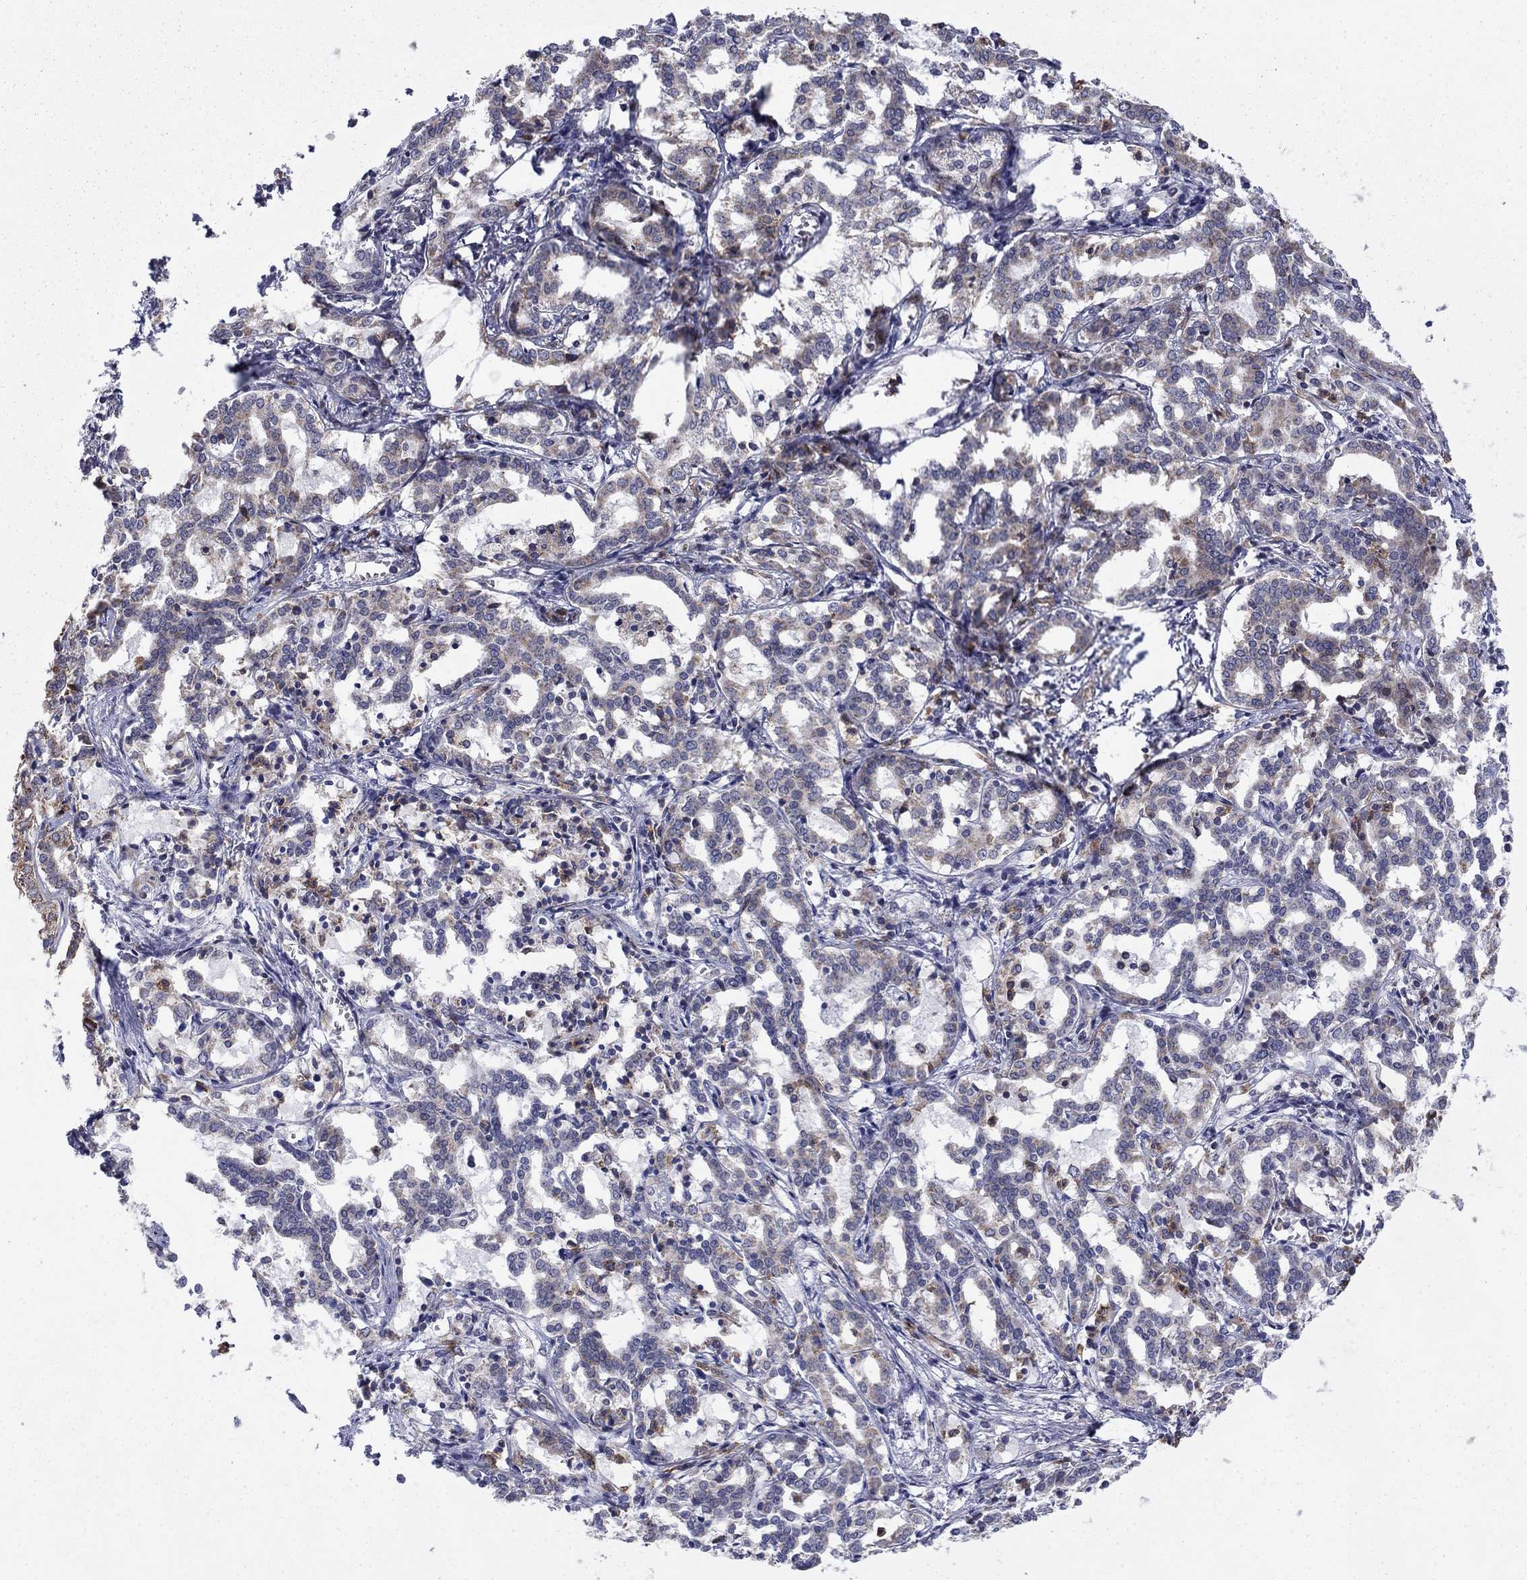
{"staining": {"intensity": "weak", "quantity": "<25%", "location": "cytoplasmic/membranous"}, "tissue": "liver cancer", "cell_type": "Tumor cells", "image_type": "cancer", "snomed": [{"axis": "morphology", "description": "Cholangiocarcinoma"}, {"axis": "topography", "description": "Liver"}], "caption": "High power microscopy photomicrograph of an immunohistochemistry (IHC) histopathology image of liver cancer, revealing no significant staining in tumor cells. The staining was performed using DAB (3,3'-diaminobenzidine) to visualize the protein expression in brown, while the nuclei were stained in blue with hematoxylin (Magnification: 20x).", "gene": "DOP1B", "patient": {"sex": "female", "age": 47}}